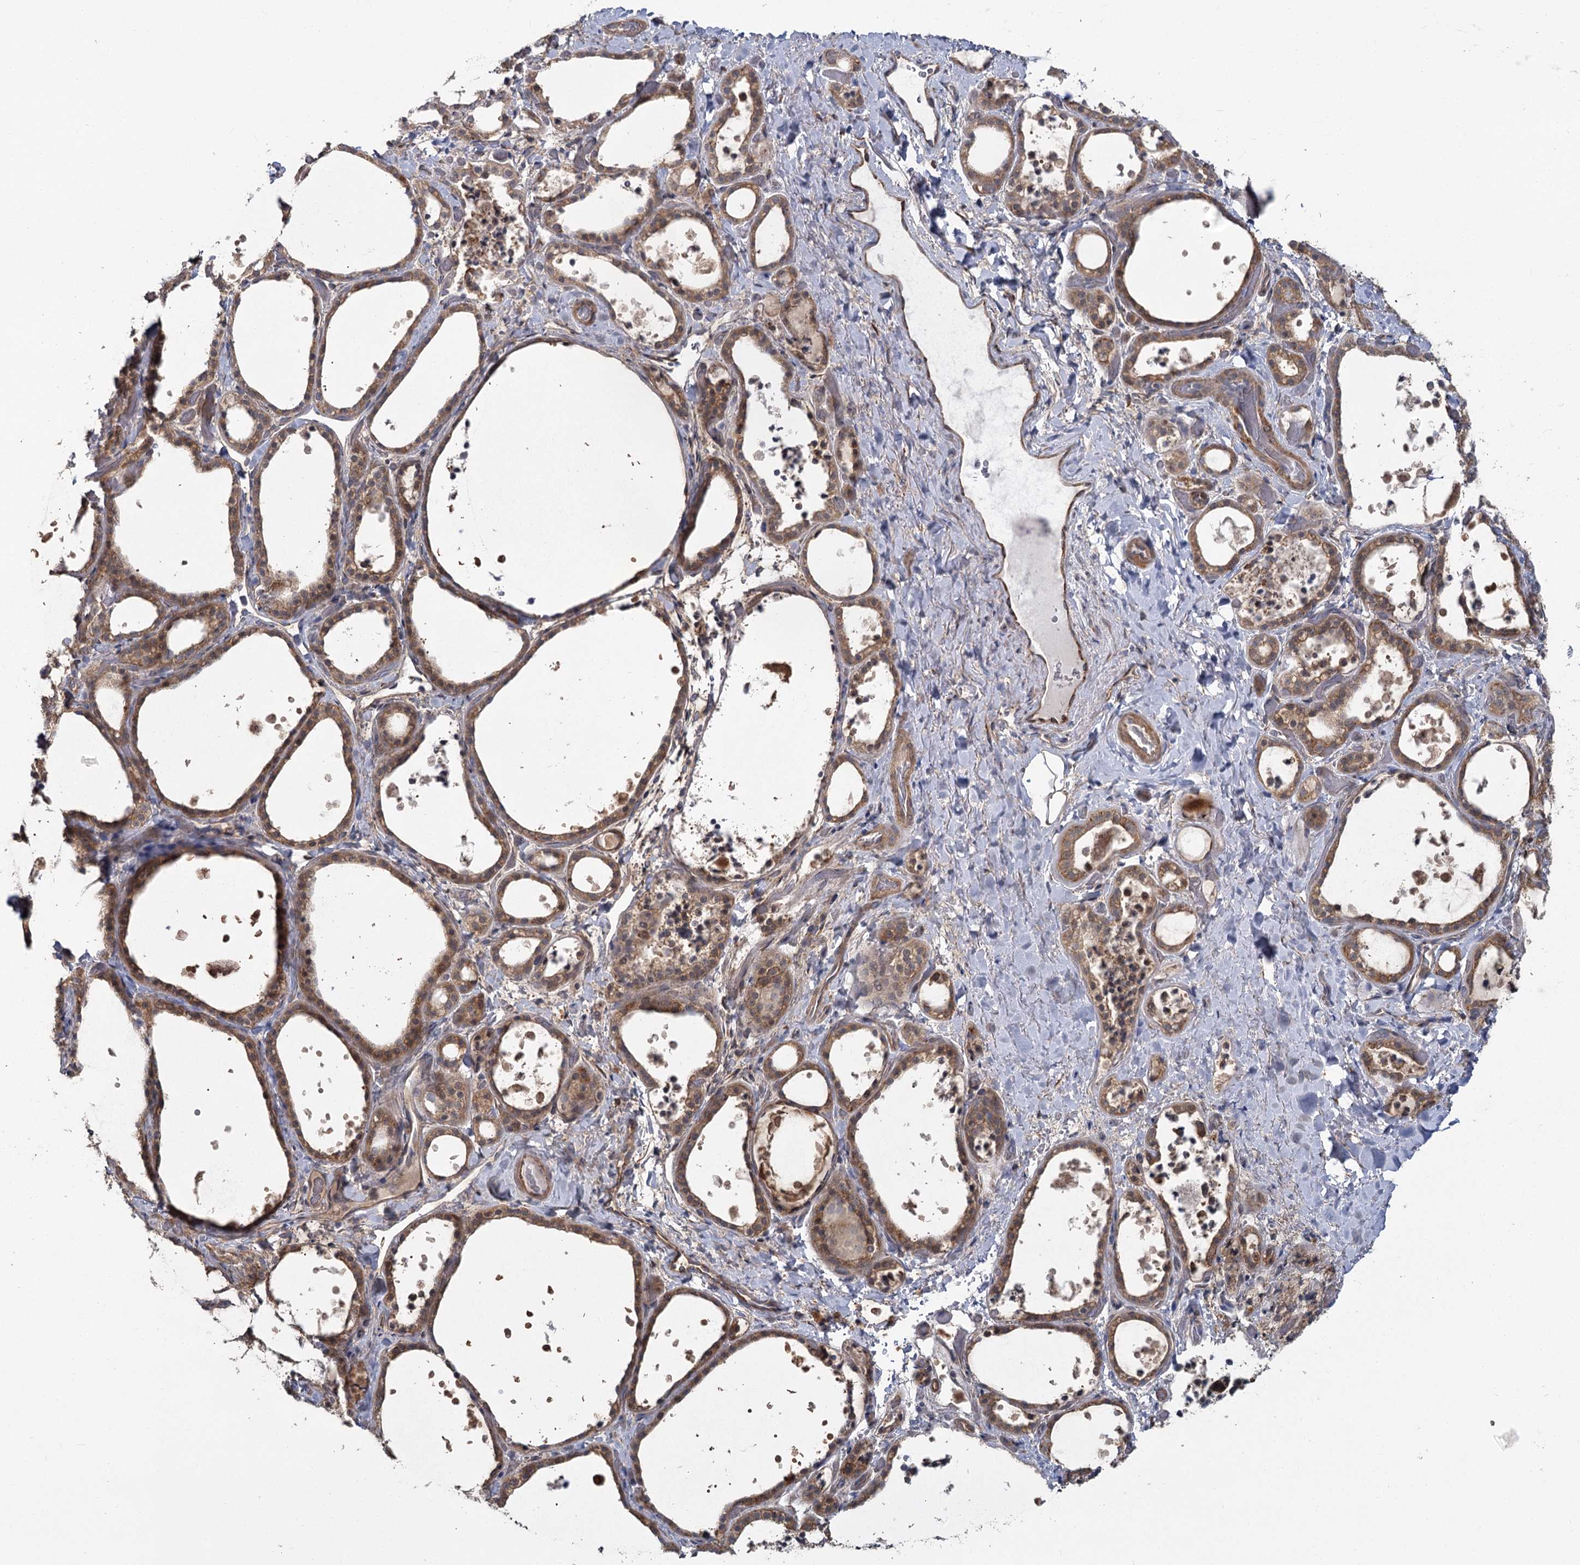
{"staining": {"intensity": "moderate", "quantity": ">75%", "location": "cytoplasmic/membranous,nuclear"}, "tissue": "thyroid gland", "cell_type": "Glandular cells", "image_type": "normal", "snomed": [{"axis": "morphology", "description": "Normal tissue, NOS"}, {"axis": "topography", "description": "Thyroid gland"}], "caption": "A brown stain shows moderate cytoplasmic/membranous,nuclear staining of a protein in glandular cells of normal thyroid gland.", "gene": "TBC1D9B", "patient": {"sex": "female", "age": 44}}